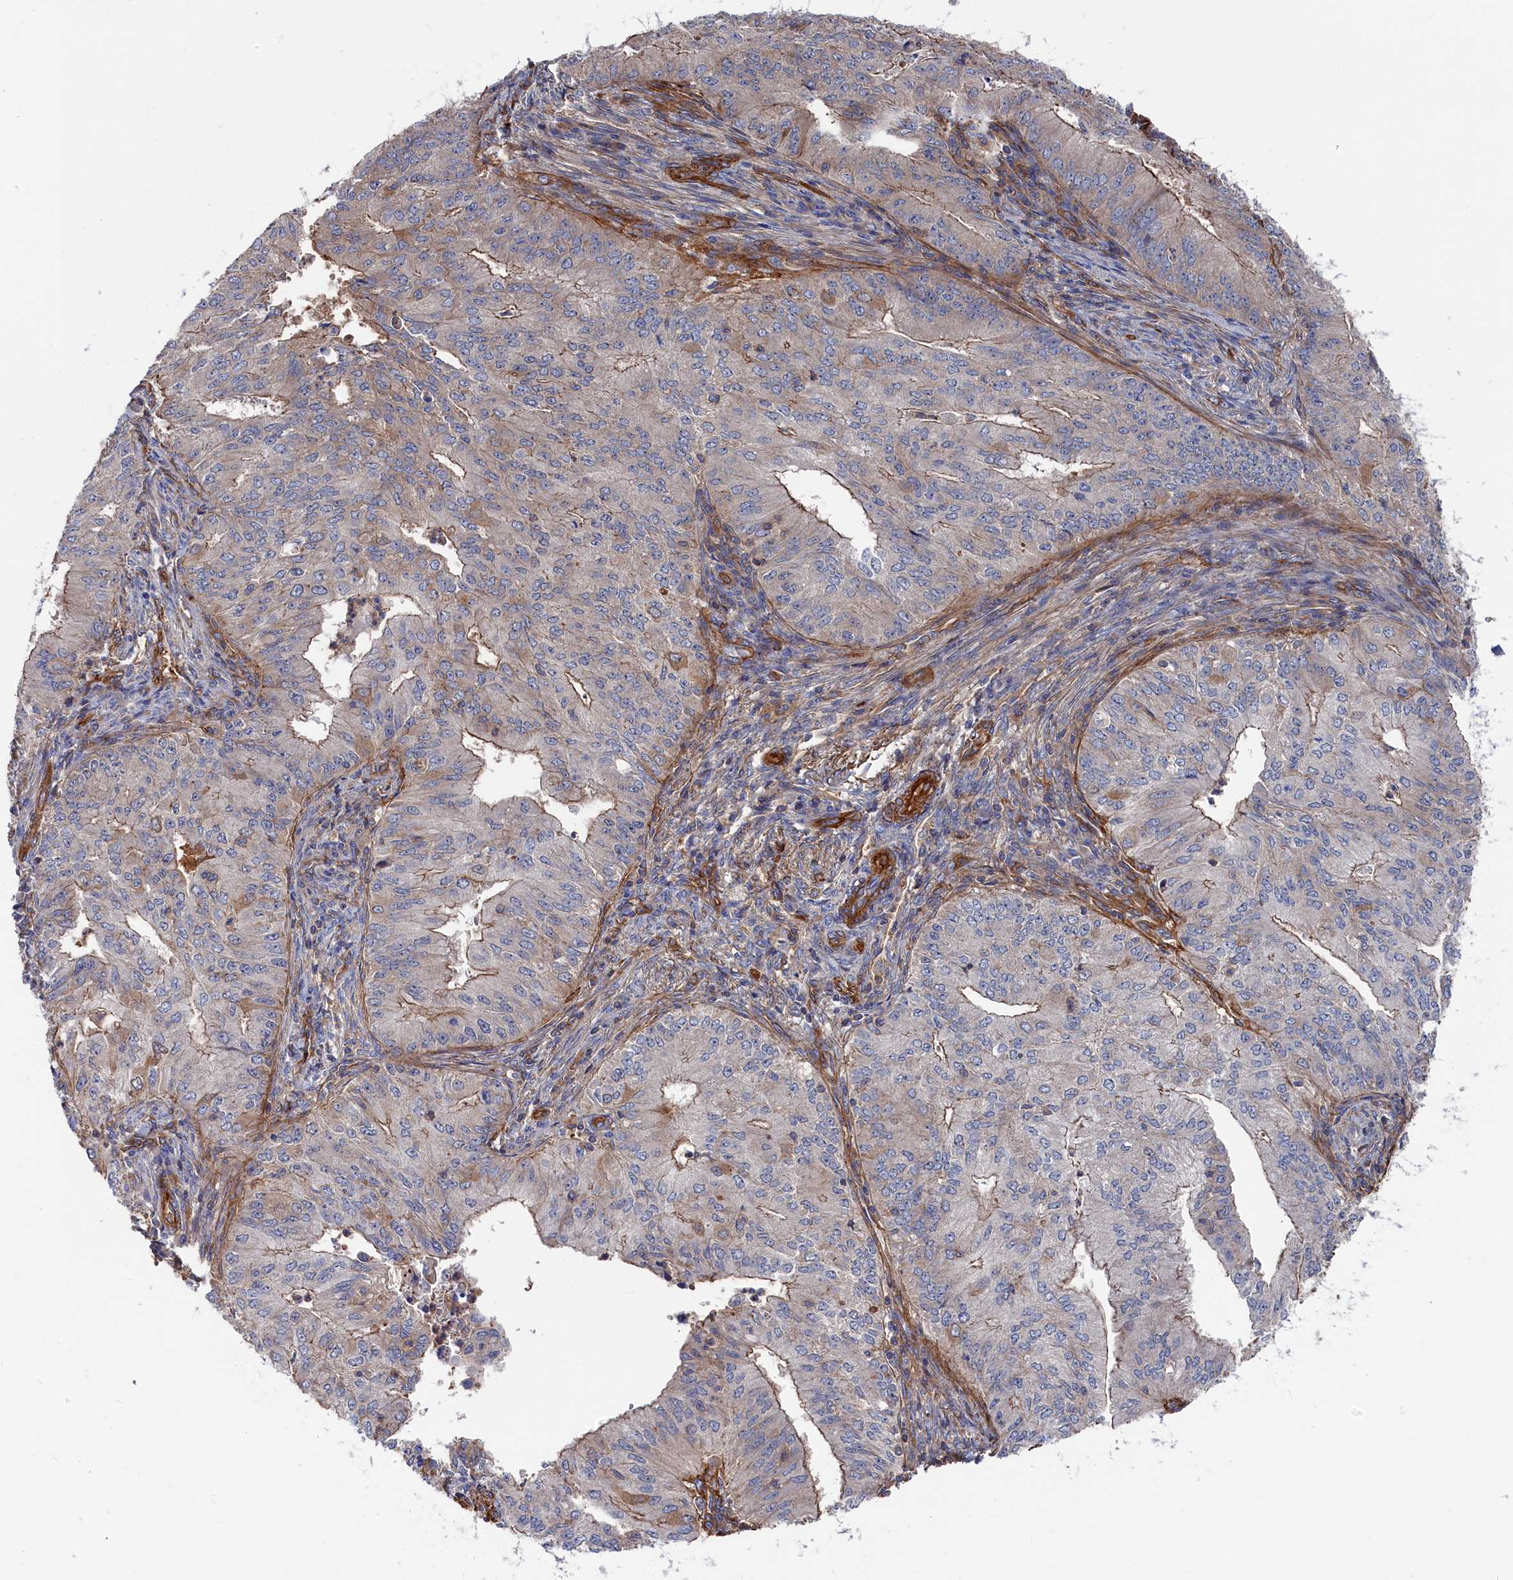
{"staining": {"intensity": "weak", "quantity": "<25%", "location": "cytoplasmic/membranous"}, "tissue": "endometrial cancer", "cell_type": "Tumor cells", "image_type": "cancer", "snomed": [{"axis": "morphology", "description": "Adenocarcinoma, NOS"}, {"axis": "topography", "description": "Endometrium"}], "caption": "Immunohistochemistry (IHC) of human endometrial cancer shows no staining in tumor cells.", "gene": "LDHD", "patient": {"sex": "female", "age": 50}}